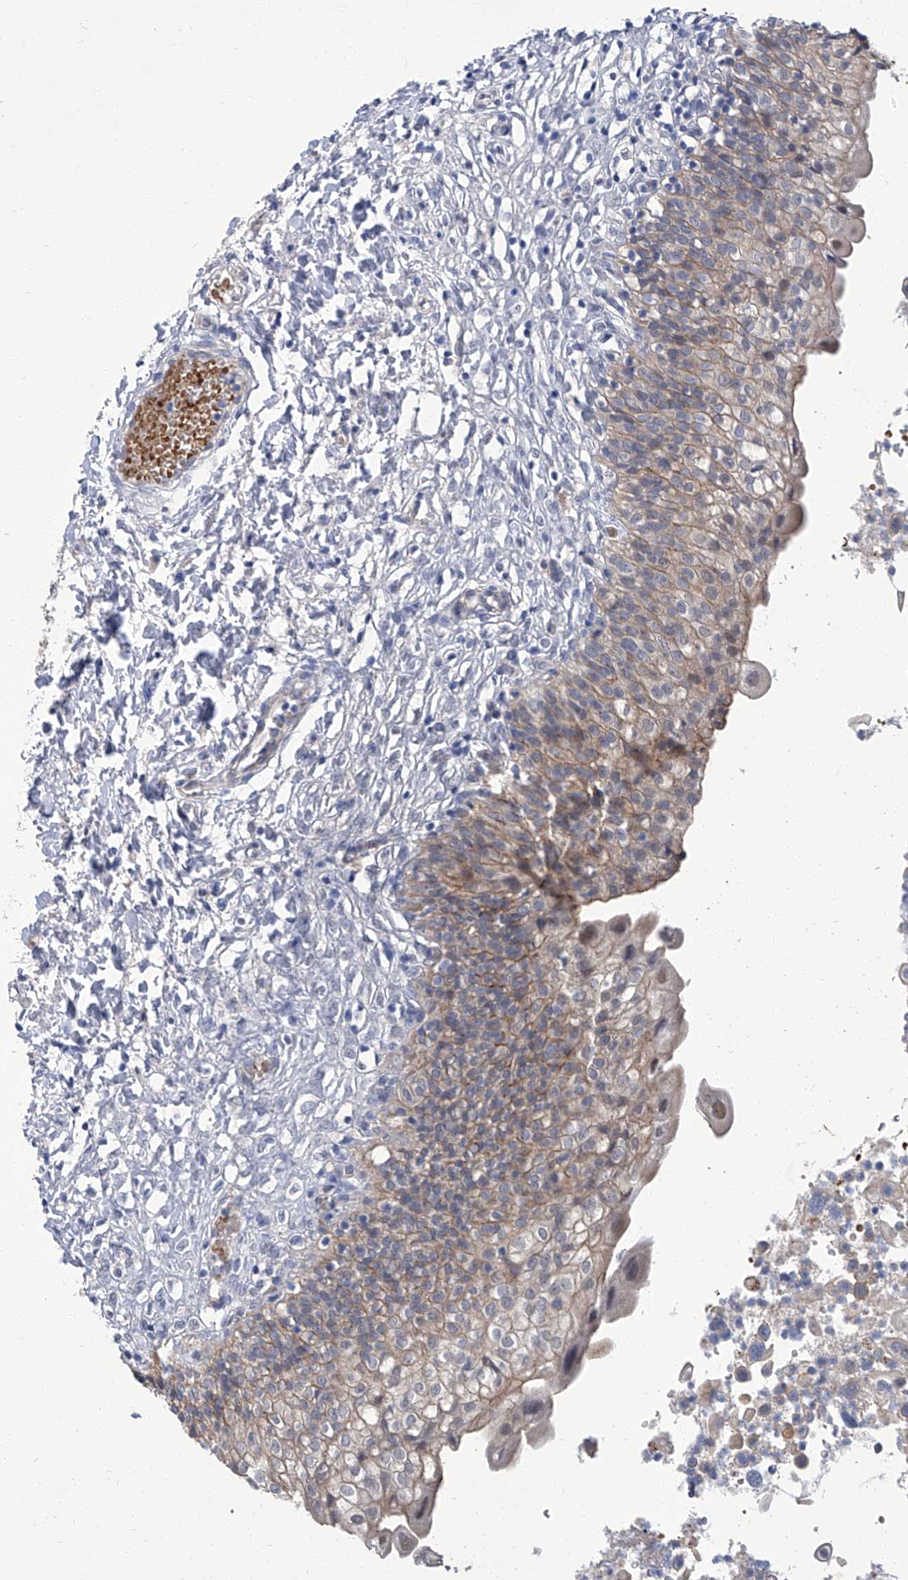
{"staining": {"intensity": "moderate", "quantity": "25%-75%", "location": "cytoplasmic/membranous"}, "tissue": "urinary bladder", "cell_type": "Urothelial cells", "image_type": "normal", "snomed": [{"axis": "morphology", "description": "Normal tissue, NOS"}, {"axis": "topography", "description": "Urinary bladder"}], "caption": "This is a histology image of IHC staining of benign urinary bladder, which shows moderate expression in the cytoplasmic/membranous of urothelial cells.", "gene": "PARD3", "patient": {"sex": "male", "age": 55}}